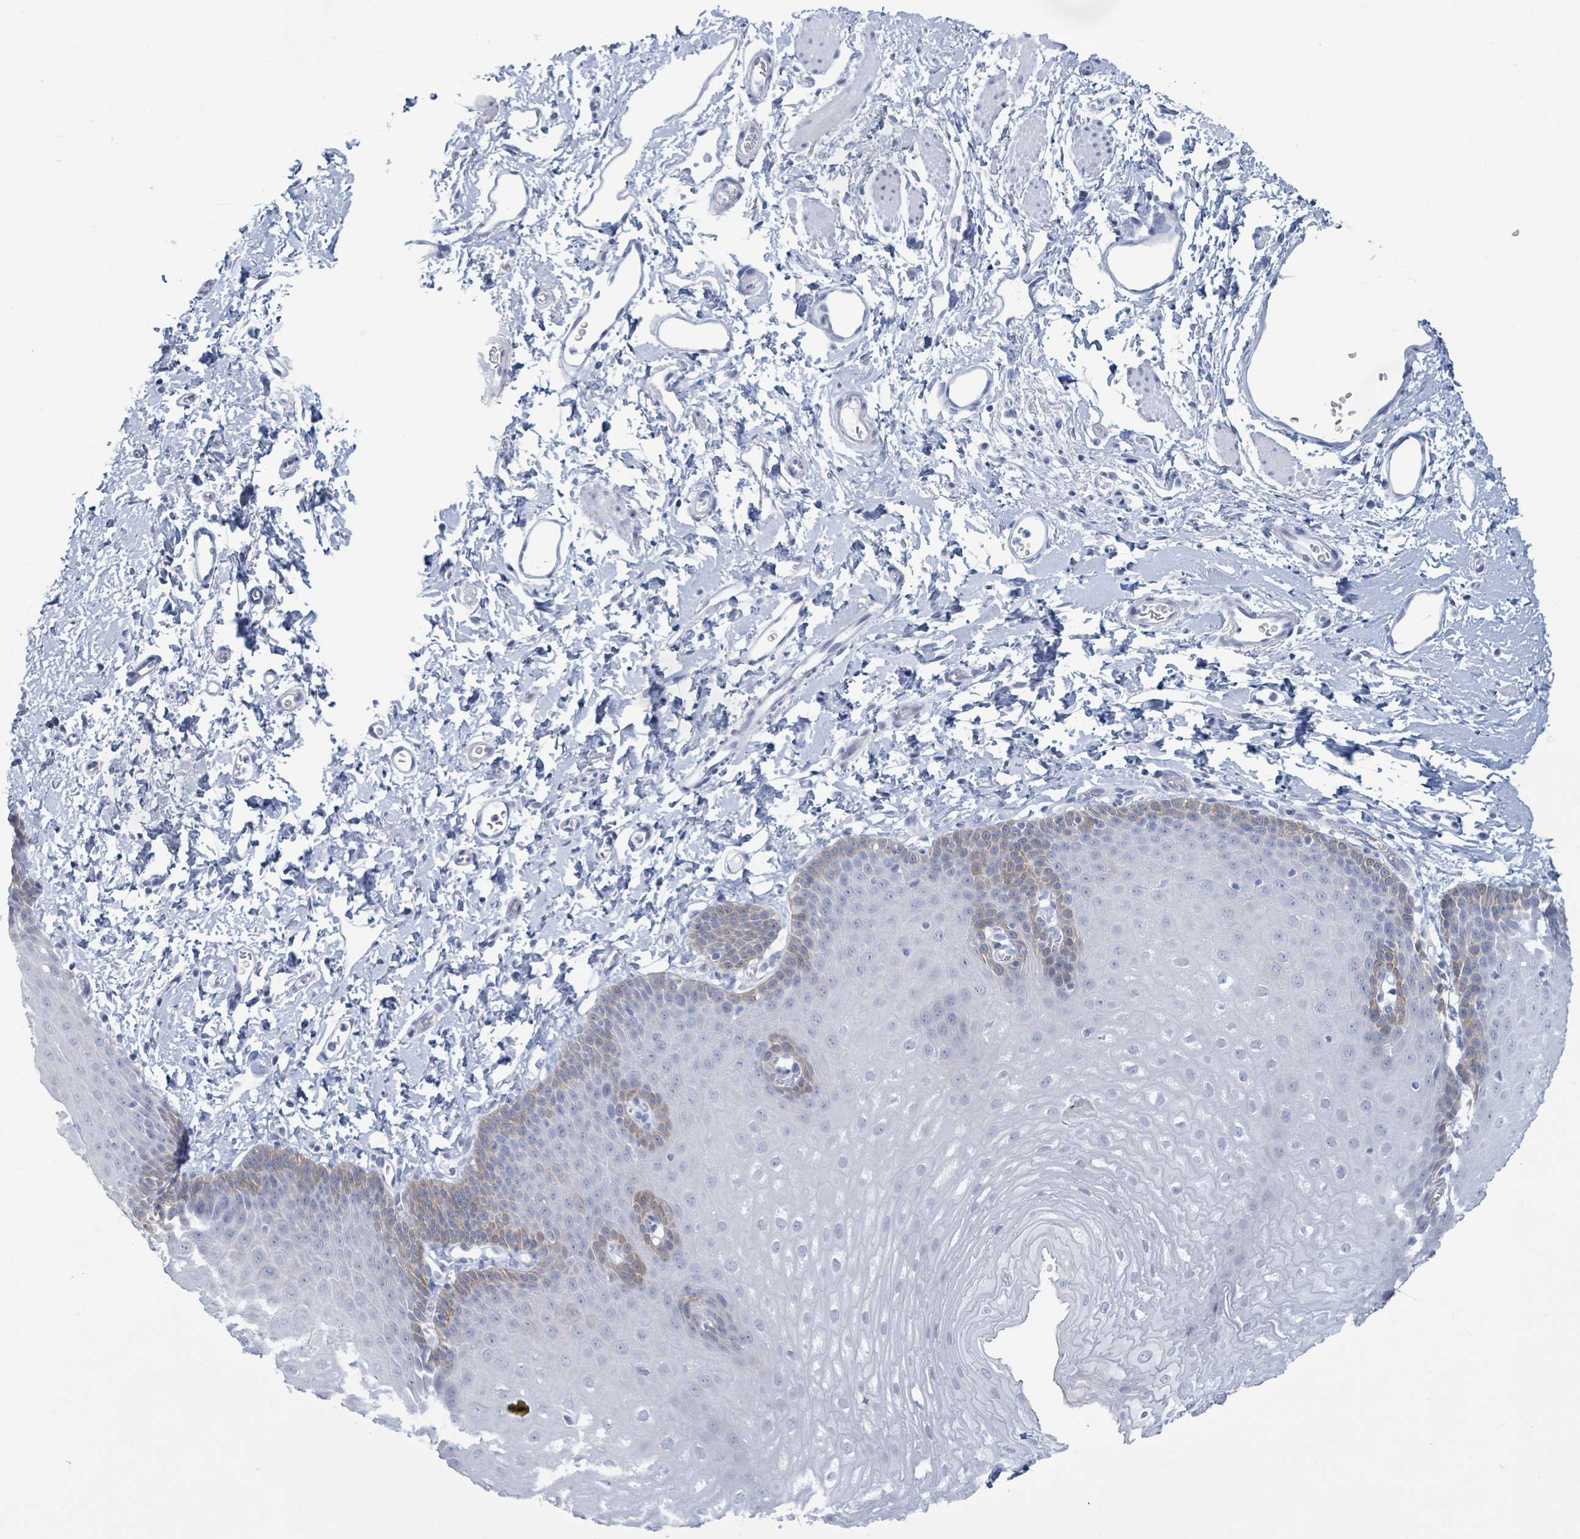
{"staining": {"intensity": "moderate", "quantity": "<25%", "location": "cytoplasmic/membranous"}, "tissue": "esophagus", "cell_type": "Squamous epithelial cells", "image_type": "normal", "snomed": [{"axis": "morphology", "description": "Normal tissue, NOS"}, {"axis": "topography", "description": "Esophagus"}], "caption": "Immunohistochemistry (IHC) histopathology image of normal esophagus stained for a protein (brown), which shows low levels of moderate cytoplasmic/membranous staining in about <25% of squamous epithelial cells.", "gene": "KRT8", "patient": {"sex": "male", "age": 70}}